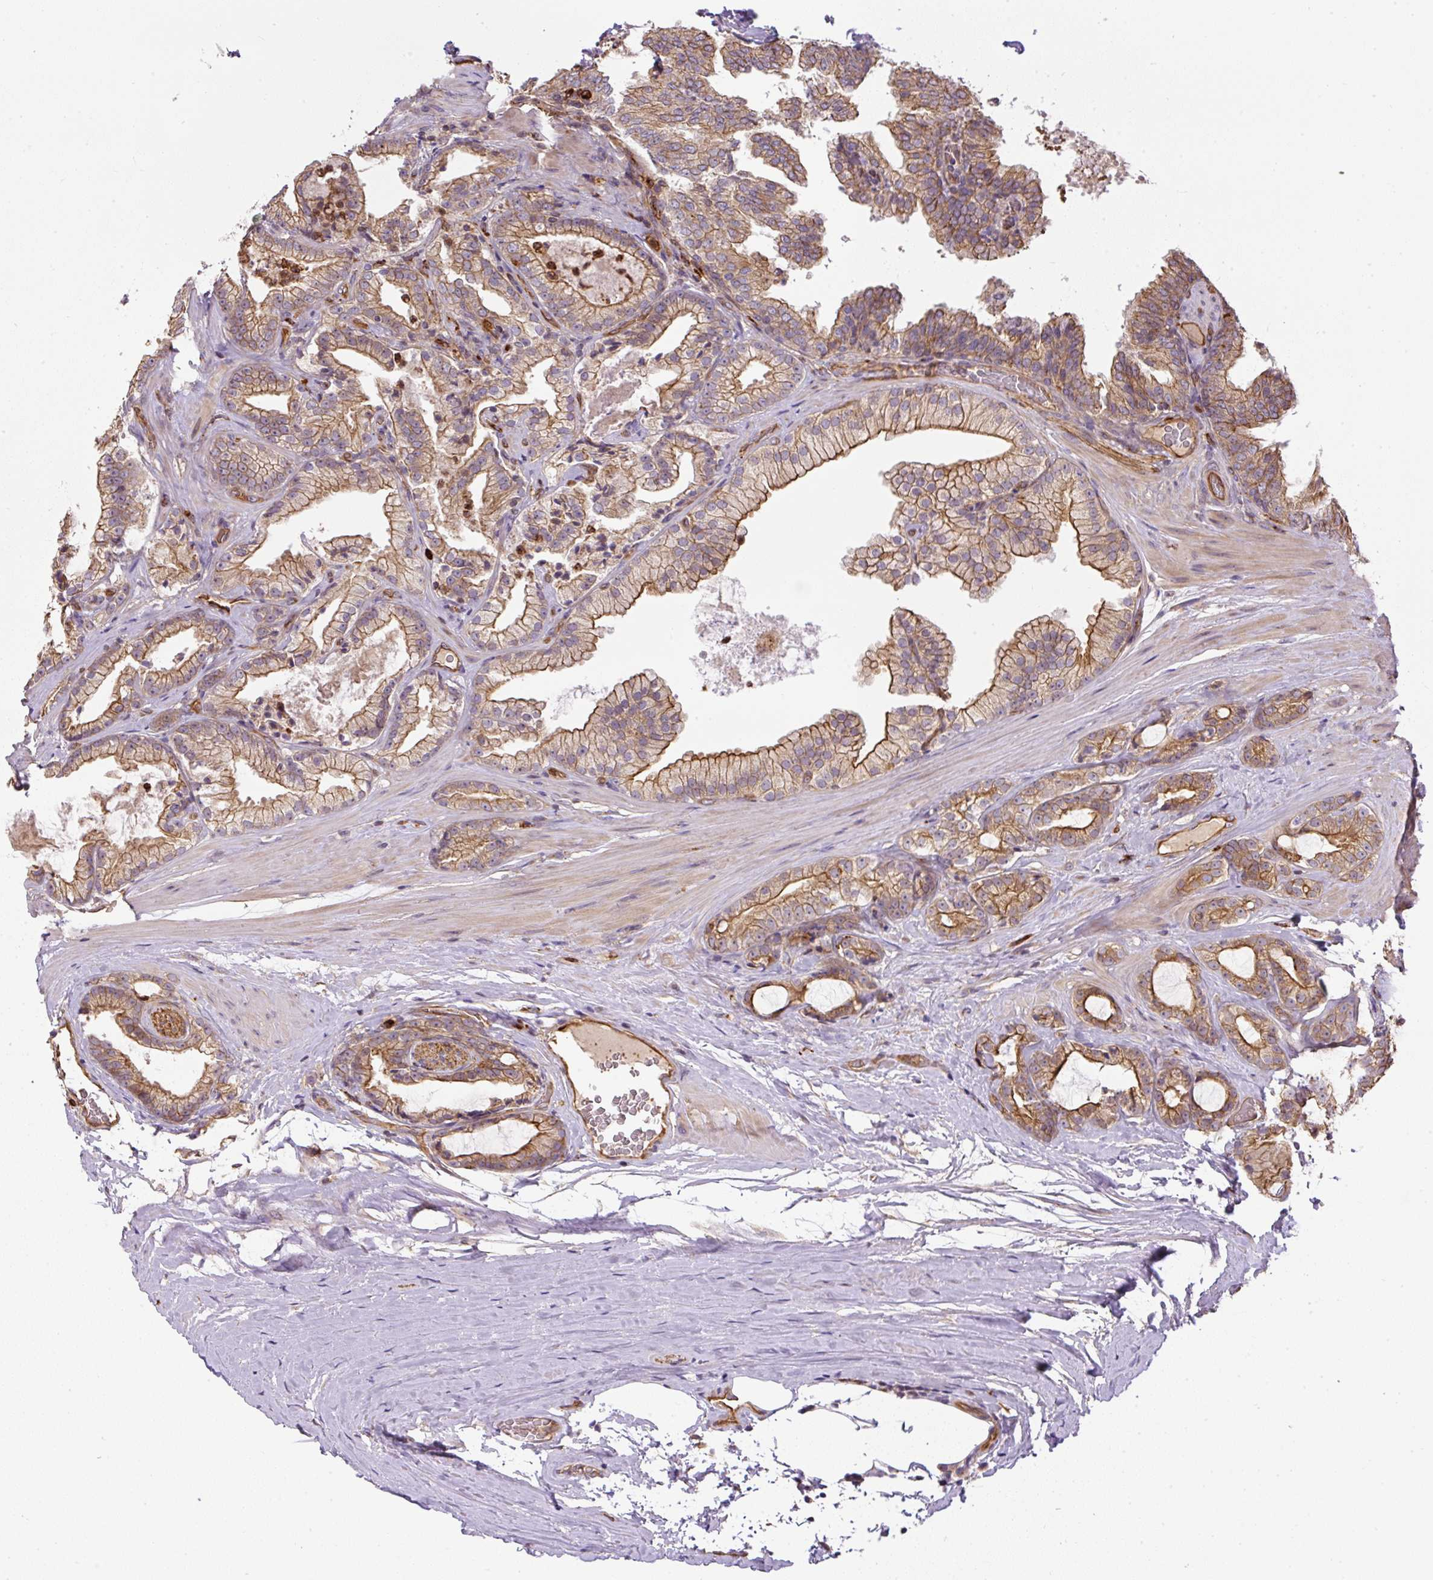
{"staining": {"intensity": "moderate", "quantity": ">75%", "location": "cytoplasmic/membranous"}, "tissue": "prostate cancer", "cell_type": "Tumor cells", "image_type": "cancer", "snomed": [{"axis": "morphology", "description": "Adenocarcinoma, High grade"}, {"axis": "topography", "description": "Prostate"}], "caption": "Immunohistochemical staining of human adenocarcinoma (high-grade) (prostate) displays medium levels of moderate cytoplasmic/membranous staining in approximately >75% of tumor cells. The staining is performed using DAB brown chromogen to label protein expression. The nuclei are counter-stained blue using hematoxylin.", "gene": "B3GALT5", "patient": {"sex": "male", "age": 68}}